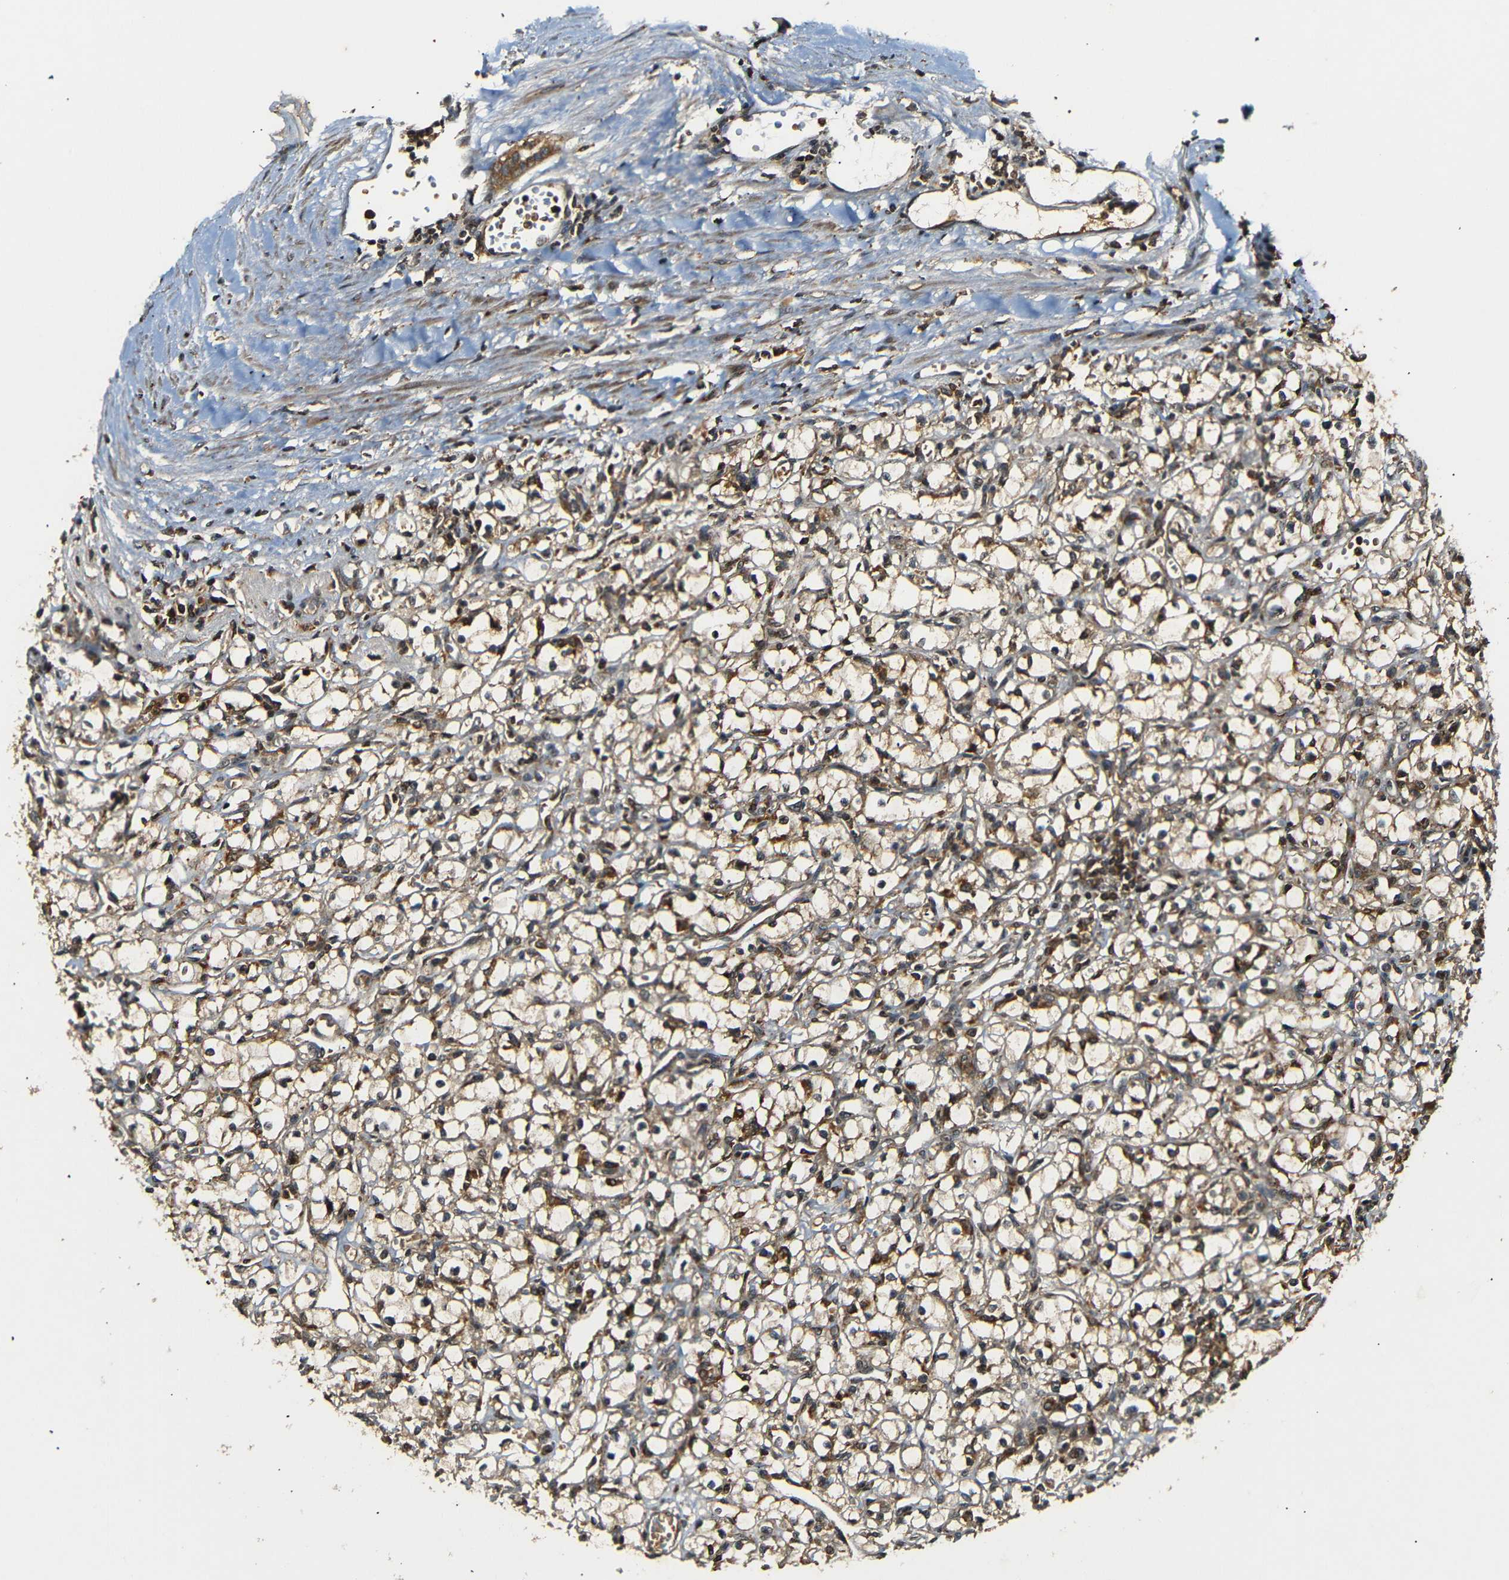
{"staining": {"intensity": "moderate", "quantity": ">75%", "location": "cytoplasmic/membranous"}, "tissue": "renal cancer", "cell_type": "Tumor cells", "image_type": "cancer", "snomed": [{"axis": "morphology", "description": "Adenocarcinoma, NOS"}, {"axis": "topography", "description": "Kidney"}], "caption": "Brown immunohistochemical staining in human renal adenocarcinoma demonstrates moderate cytoplasmic/membranous expression in approximately >75% of tumor cells.", "gene": "TANK", "patient": {"sex": "male", "age": 56}}